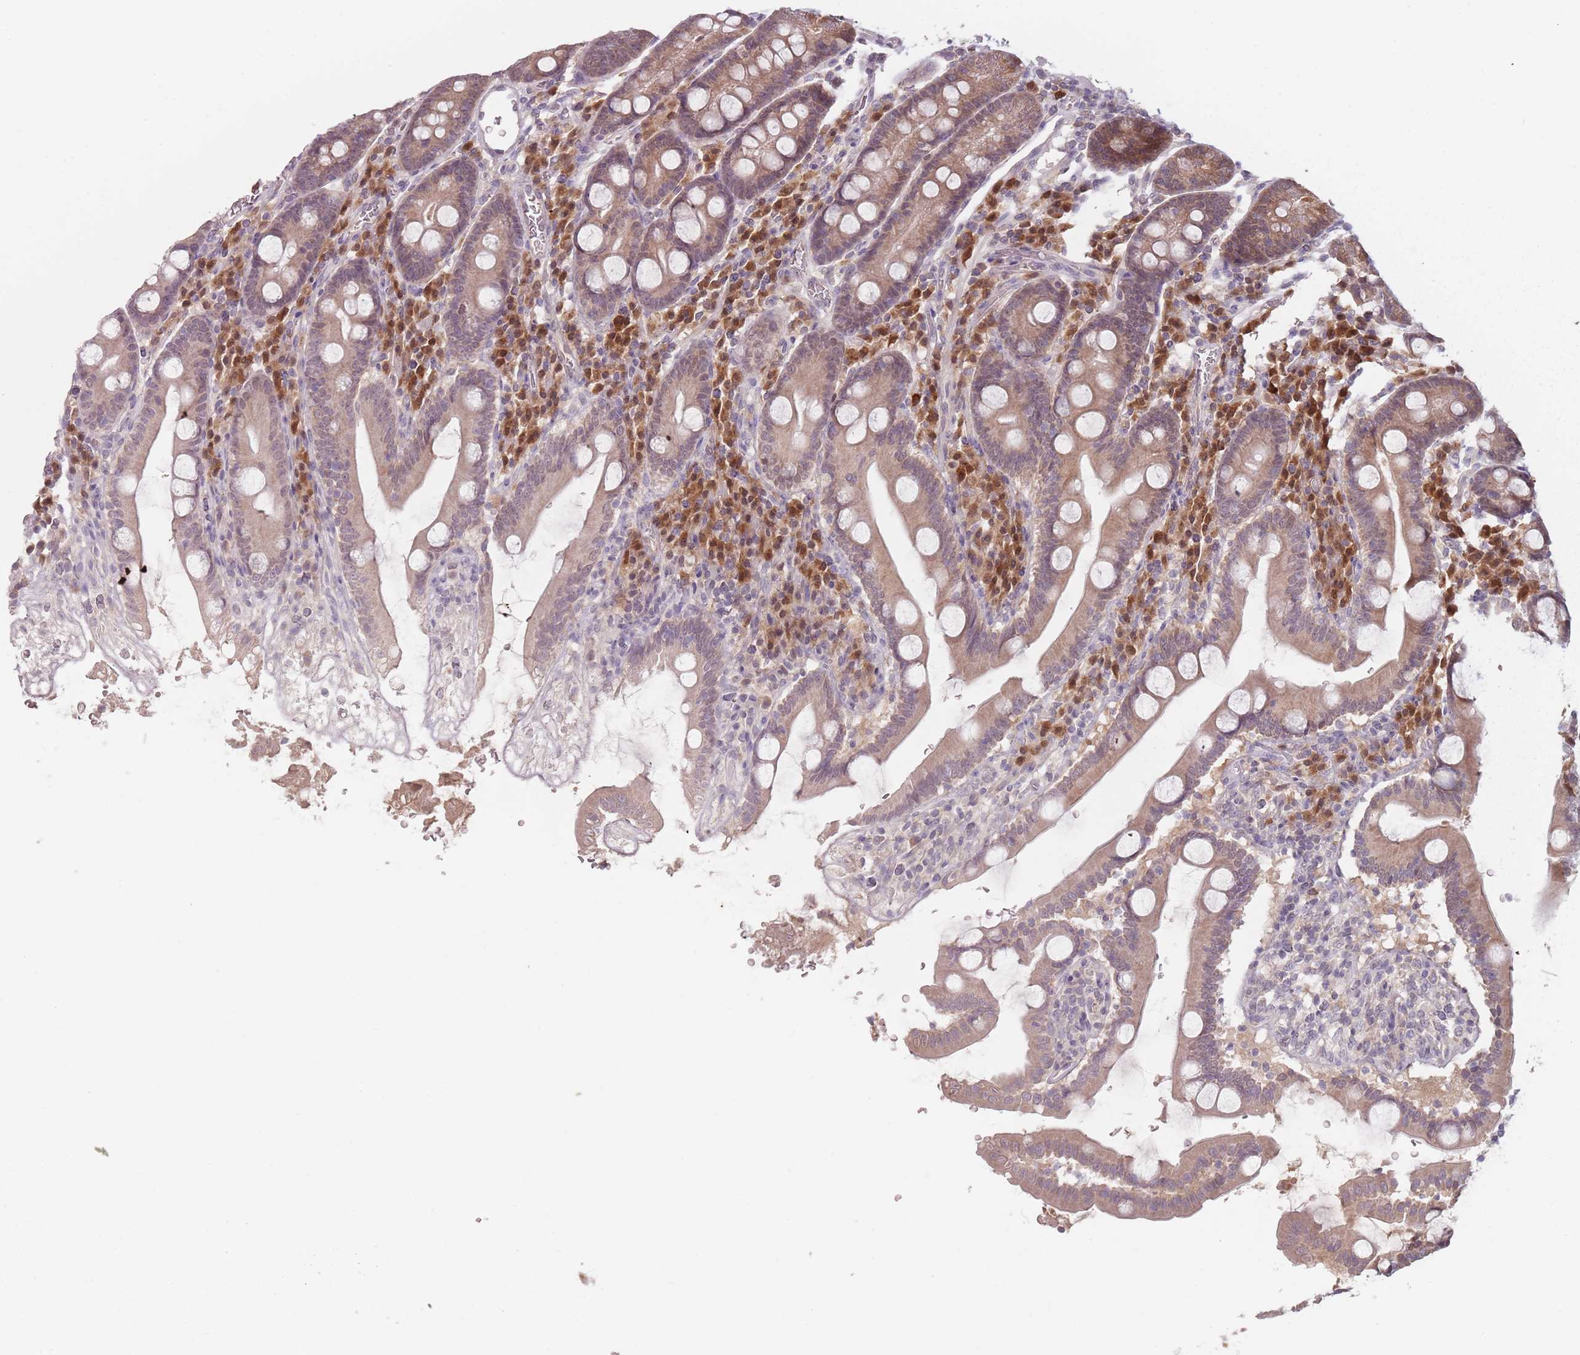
{"staining": {"intensity": "moderate", "quantity": ">75%", "location": "cytoplasmic/membranous,nuclear"}, "tissue": "duodenum", "cell_type": "Glandular cells", "image_type": "normal", "snomed": [{"axis": "morphology", "description": "Normal tissue, NOS"}, {"axis": "topography", "description": "Duodenum"}], "caption": "Immunohistochemical staining of unremarkable duodenum displays moderate cytoplasmic/membranous,nuclear protein expression in approximately >75% of glandular cells. Ihc stains the protein of interest in brown and the nuclei are stained blue.", "gene": "NAXE", "patient": {"sex": "male", "age": 35}}